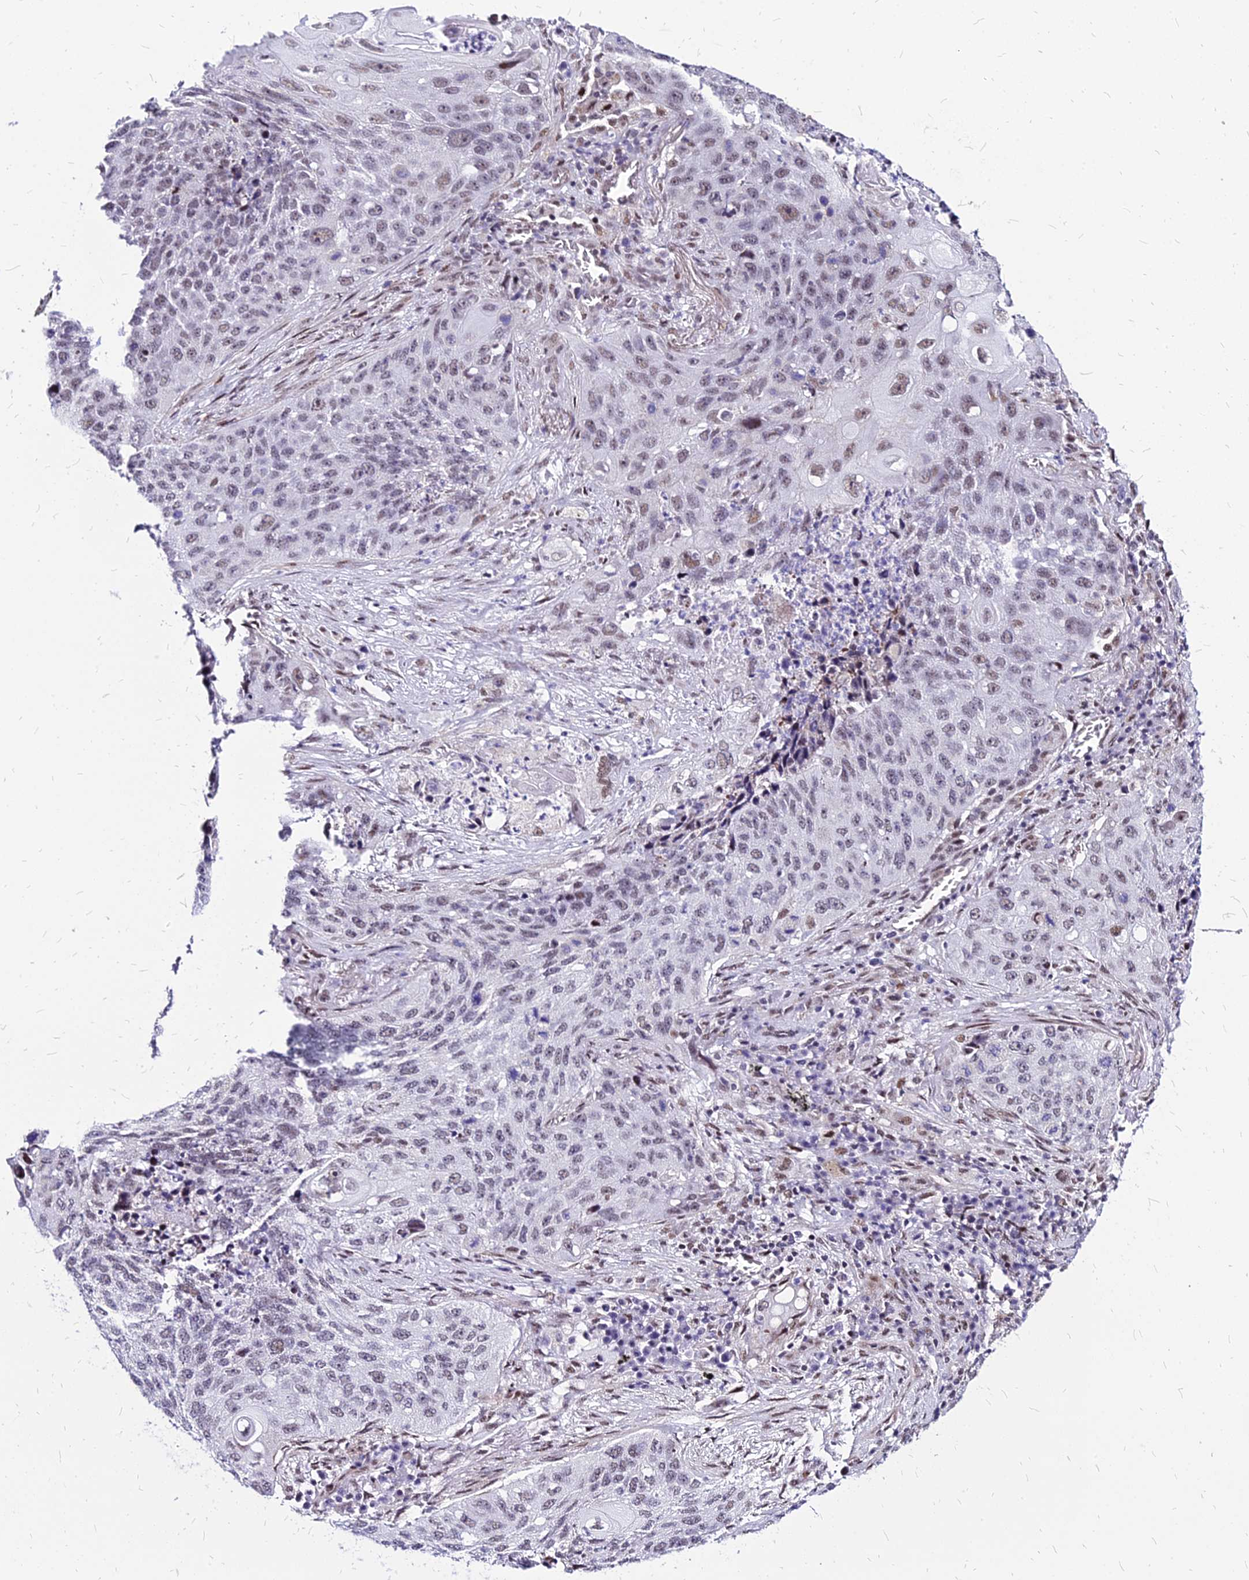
{"staining": {"intensity": "moderate", "quantity": "<25%", "location": "nuclear"}, "tissue": "lung cancer", "cell_type": "Tumor cells", "image_type": "cancer", "snomed": [{"axis": "morphology", "description": "Squamous cell carcinoma, NOS"}, {"axis": "topography", "description": "Lung"}], "caption": "Human lung cancer (squamous cell carcinoma) stained for a protein (brown) demonstrates moderate nuclear positive staining in approximately <25% of tumor cells.", "gene": "FDX2", "patient": {"sex": "female", "age": 63}}